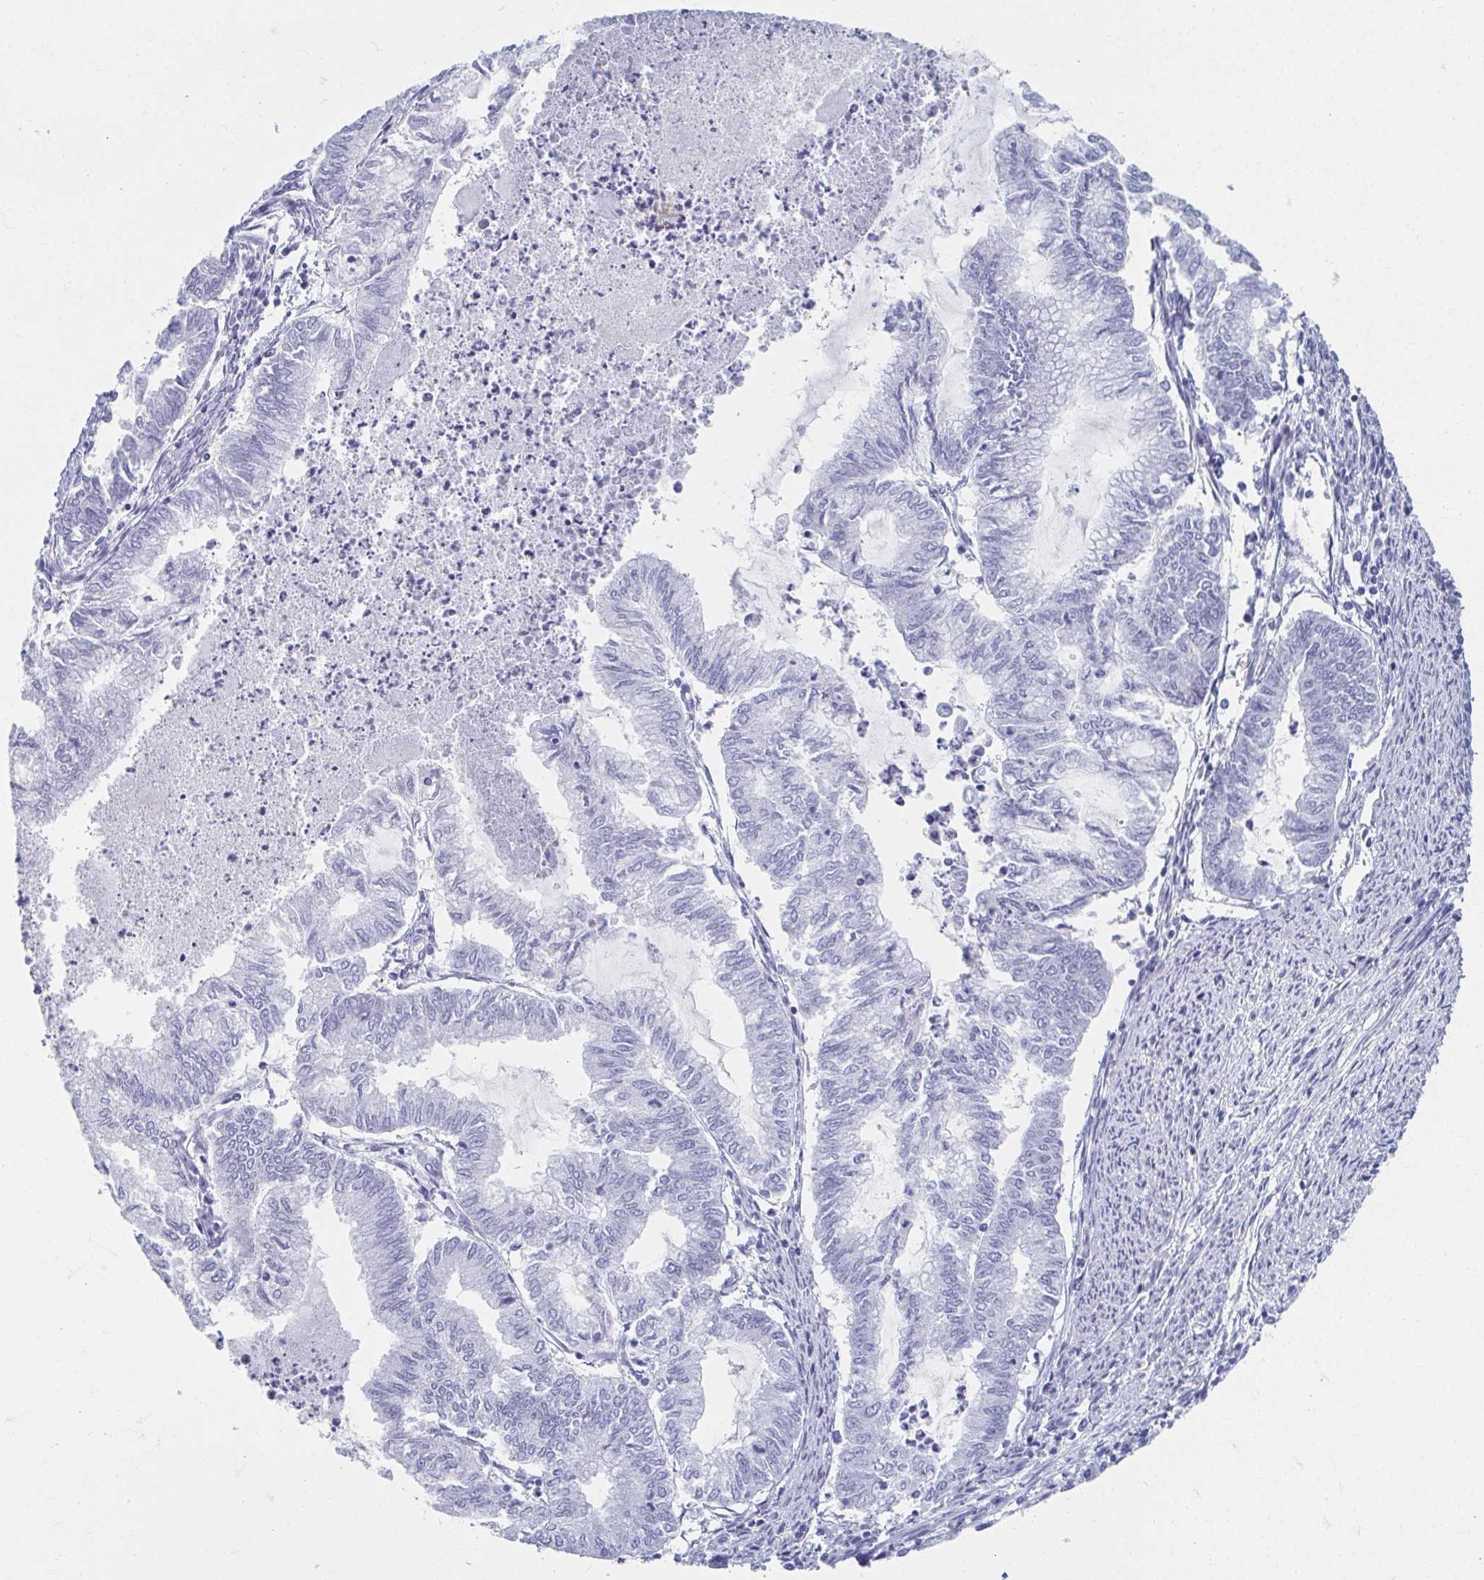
{"staining": {"intensity": "negative", "quantity": "none", "location": "none"}, "tissue": "endometrial cancer", "cell_type": "Tumor cells", "image_type": "cancer", "snomed": [{"axis": "morphology", "description": "Adenocarcinoma, NOS"}, {"axis": "topography", "description": "Endometrium"}], "caption": "Histopathology image shows no significant protein positivity in tumor cells of adenocarcinoma (endometrial).", "gene": "GHRL", "patient": {"sex": "female", "age": 79}}